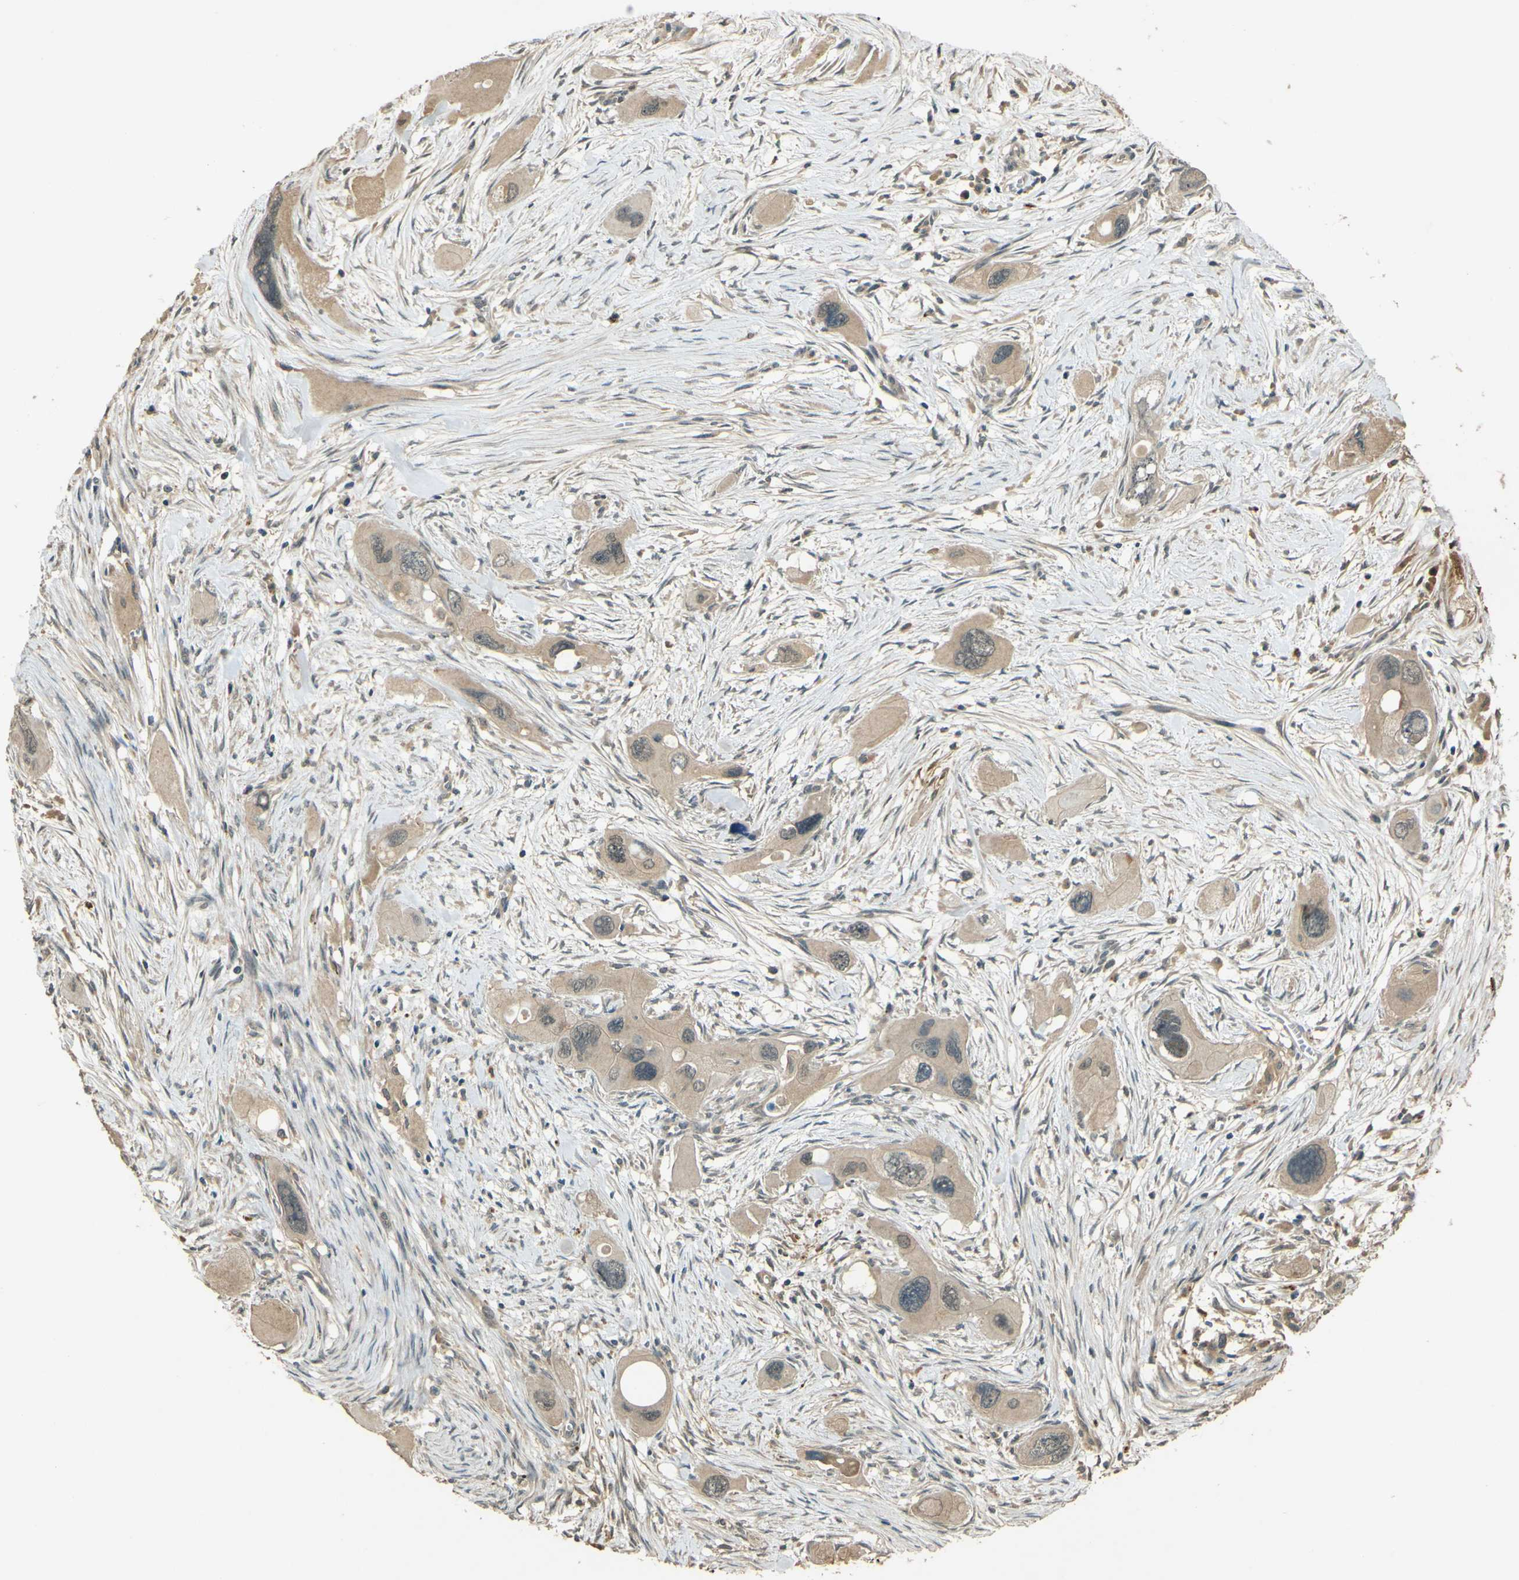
{"staining": {"intensity": "weak", "quantity": ">75%", "location": "cytoplasmic/membranous"}, "tissue": "pancreatic cancer", "cell_type": "Tumor cells", "image_type": "cancer", "snomed": [{"axis": "morphology", "description": "Adenocarcinoma, NOS"}, {"axis": "topography", "description": "Pancreas"}], "caption": "A brown stain labels weak cytoplasmic/membranous staining of a protein in human pancreatic cancer tumor cells.", "gene": "MPDZ", "patient": {"sex": "male", "age": 73}}